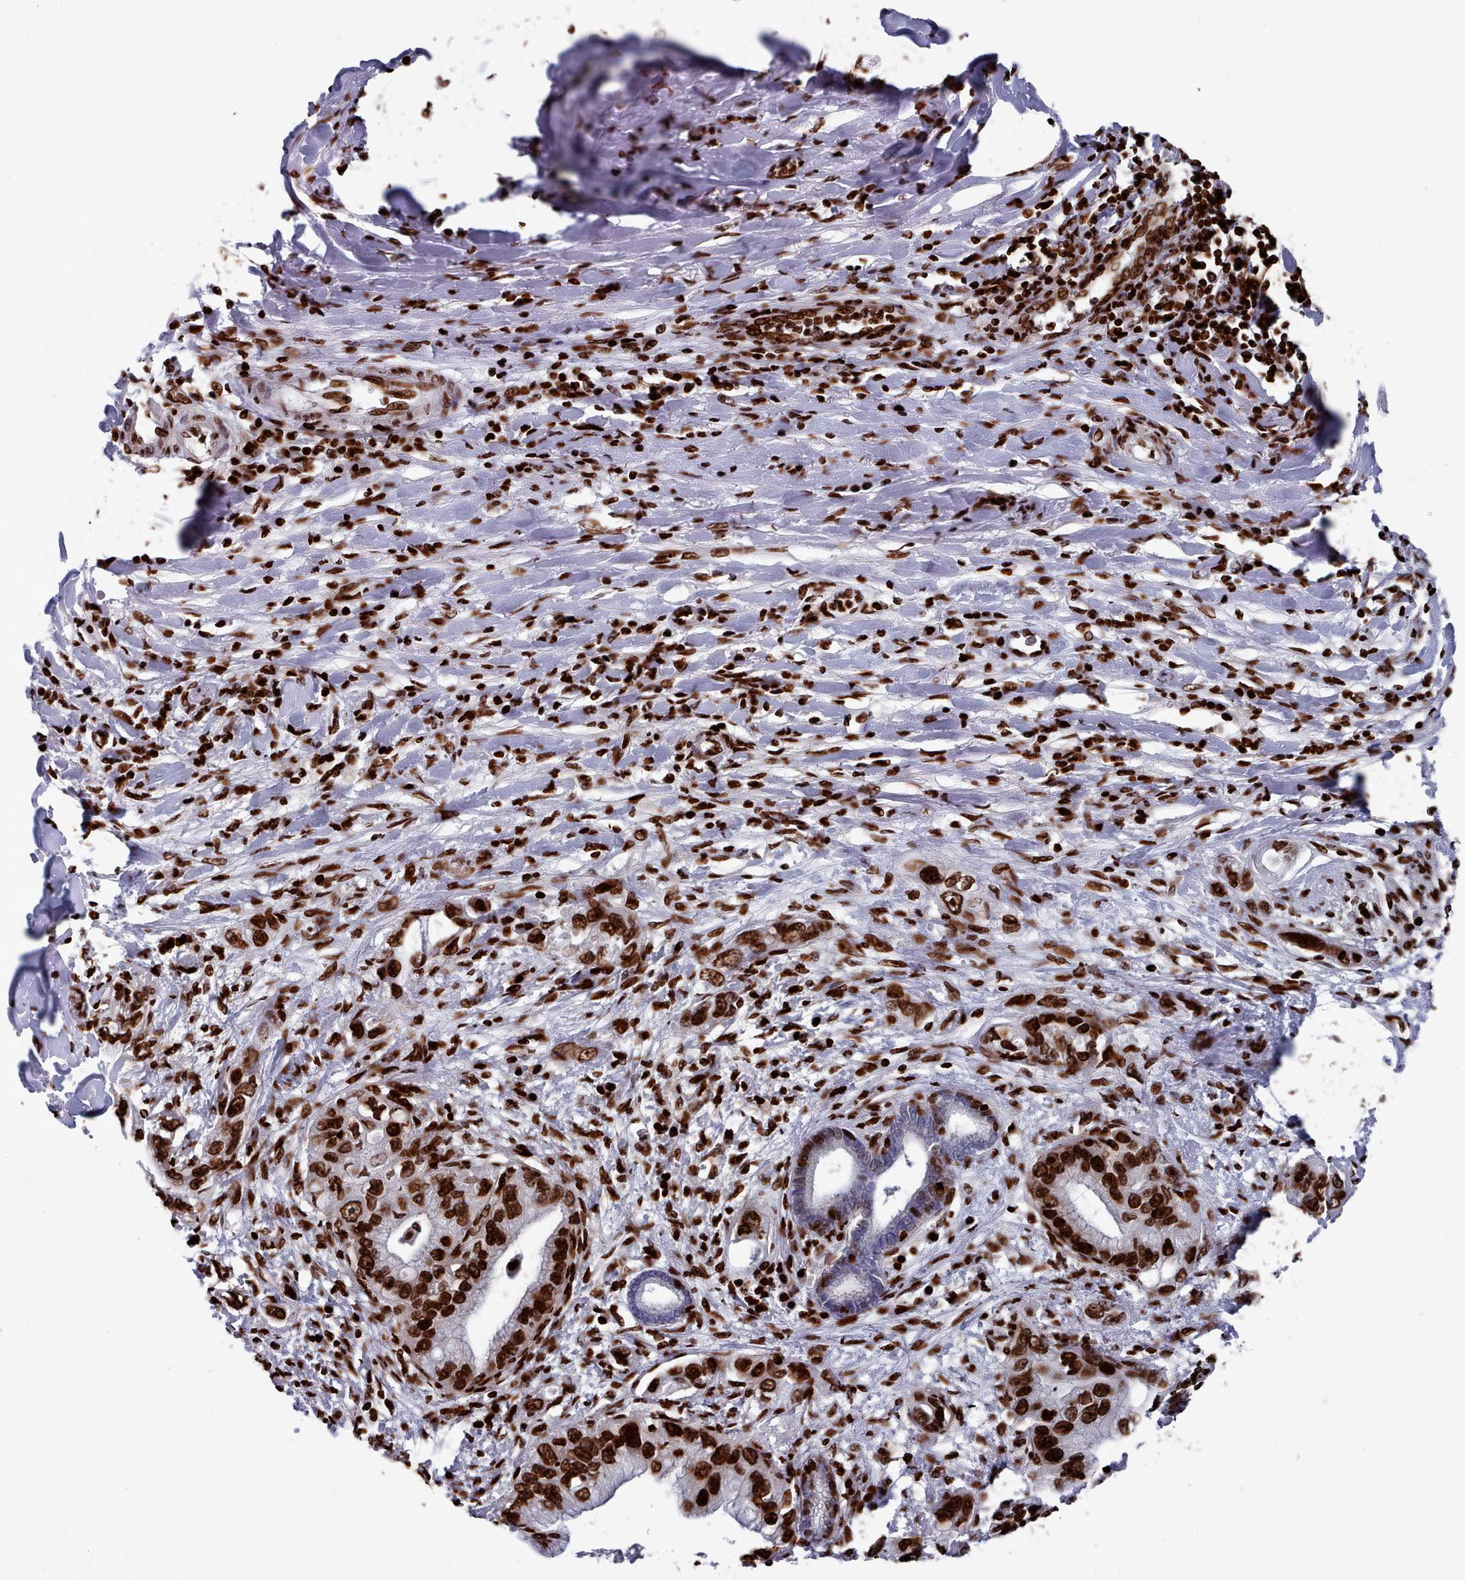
{"staining": {"intensity": "strong", "quantity": ">75%", "location": "nuclear"}, "tissue": "pancreatic cancer", "cell_type": "Tumor cells", "image_type": "cancer", "snomed": [{"axis": "morphology", "description": "Inflammation, NOS"}, {"axis": "morphology", "description": "Adenocarcinoma, NOS"}, {"axis": "topography", "description": "Pancreas"}], "caption": "Immunohistochemical staining of human pancreatic adenocarcinoma exhibits strong nuclear protein staining in approximately >75% of tumor cells.", "gene": "PCDHB12", "patient": {"sex": "female", "age": 56}}